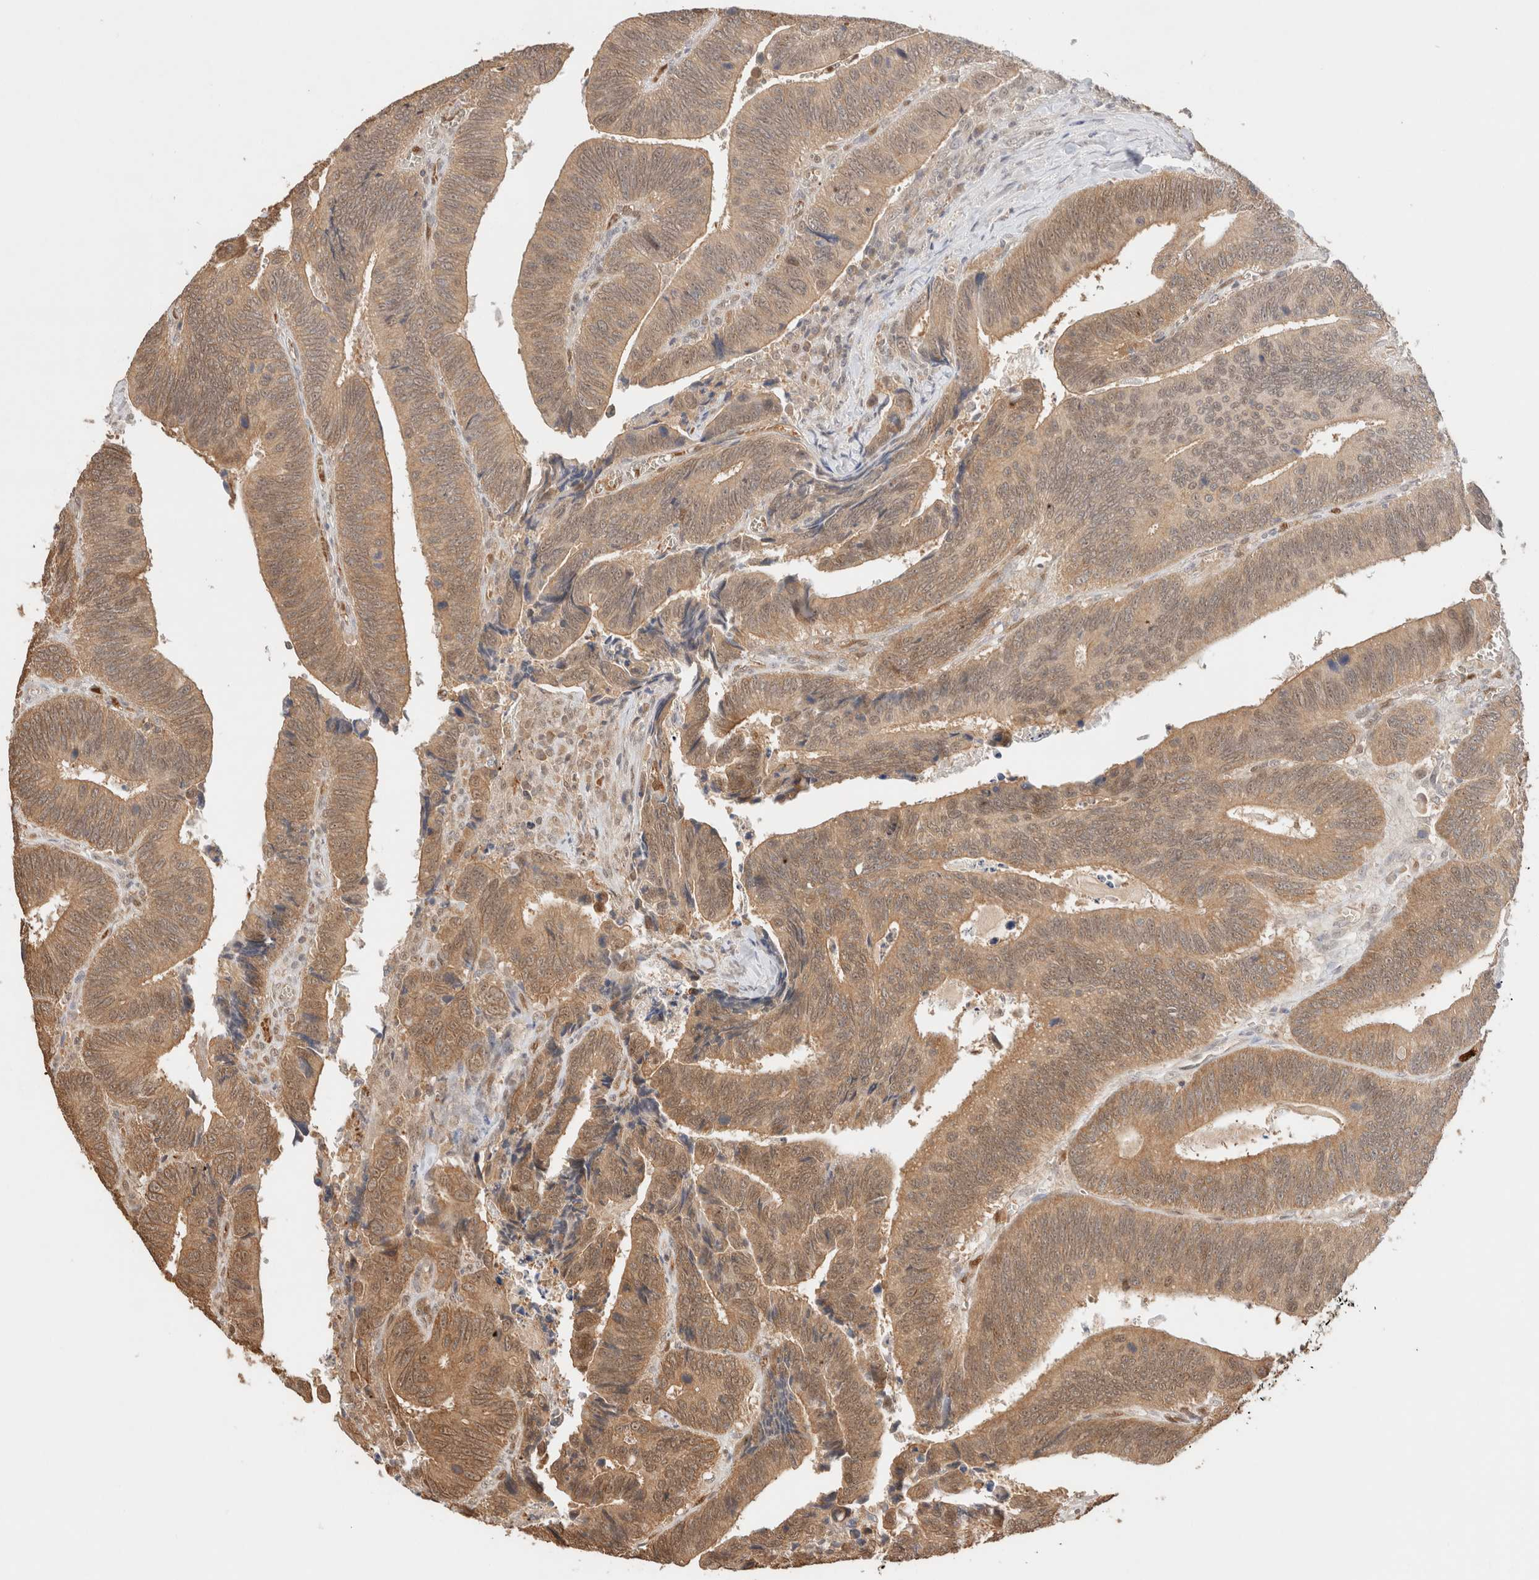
{"staining": {"intensity": "moderate", "quantity": ">75%", "location": "cytoplasmic/membranous,nuclear"}, "tissue": "colorectal cancer", "cell_type": "Tumor cells", "image_type": "cancer", "snomed": [{"axis": "morphology", "description": "Inflammation, NOS"}, {"axis": "morphology", "description": "Adenocarcinoma, NOS"}, {"axis": "topography", "description": "Colon"}], "caption": "Immunohistochemistry photomicrograph of neoplastic tissue: colorectal cancer (adenocarcinoma) stained using immunohistochemistry (IHC) shows medium levels of moderate protein expression localized specifically in the cytoplasmic/membranous and nuclear of tumor cells, appearing as a cytoplasmic/membranous and nuclear brown color.", "gene": "CA13", "patient": {"sex": "male", "age": 72}}